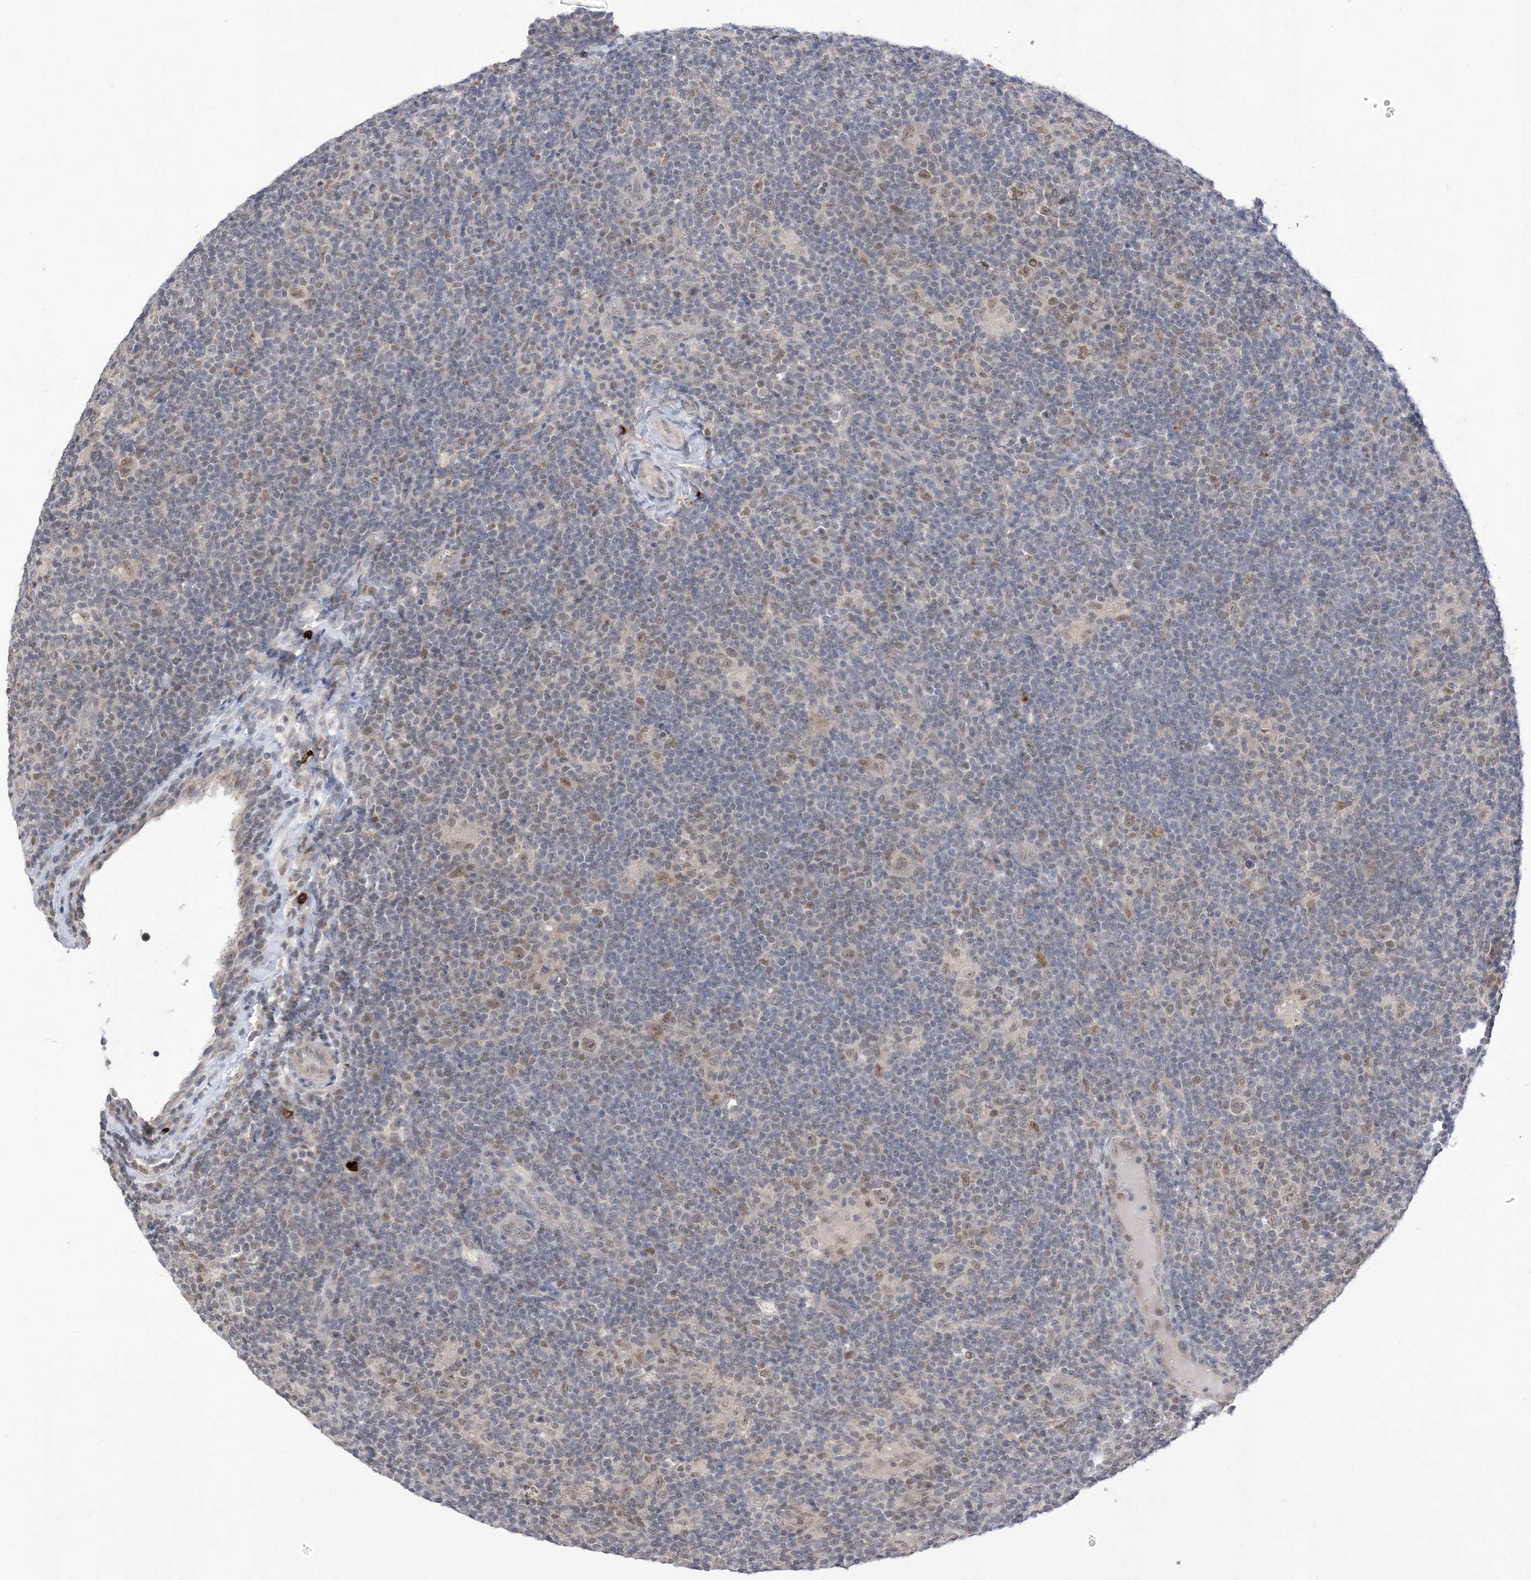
{"staining": {"intensity": "weak", "quantity": "25%-75%", "location": "nuclear"}, "tissue": "lymphoma", "cell_type": "Tumor cells", "image_type": "cancer", "snomed": [{"axis": "morphology", "description": "Hodgkin's disease, NOS"}, {"axis": "topography", "description": "Lymph node"}], "caption": "Human lymphoma stained with a protein marker exhibits weak staining in tumor cells.", "gene": "RANBP9", "patient": {"sex": "female", "age": 57}}